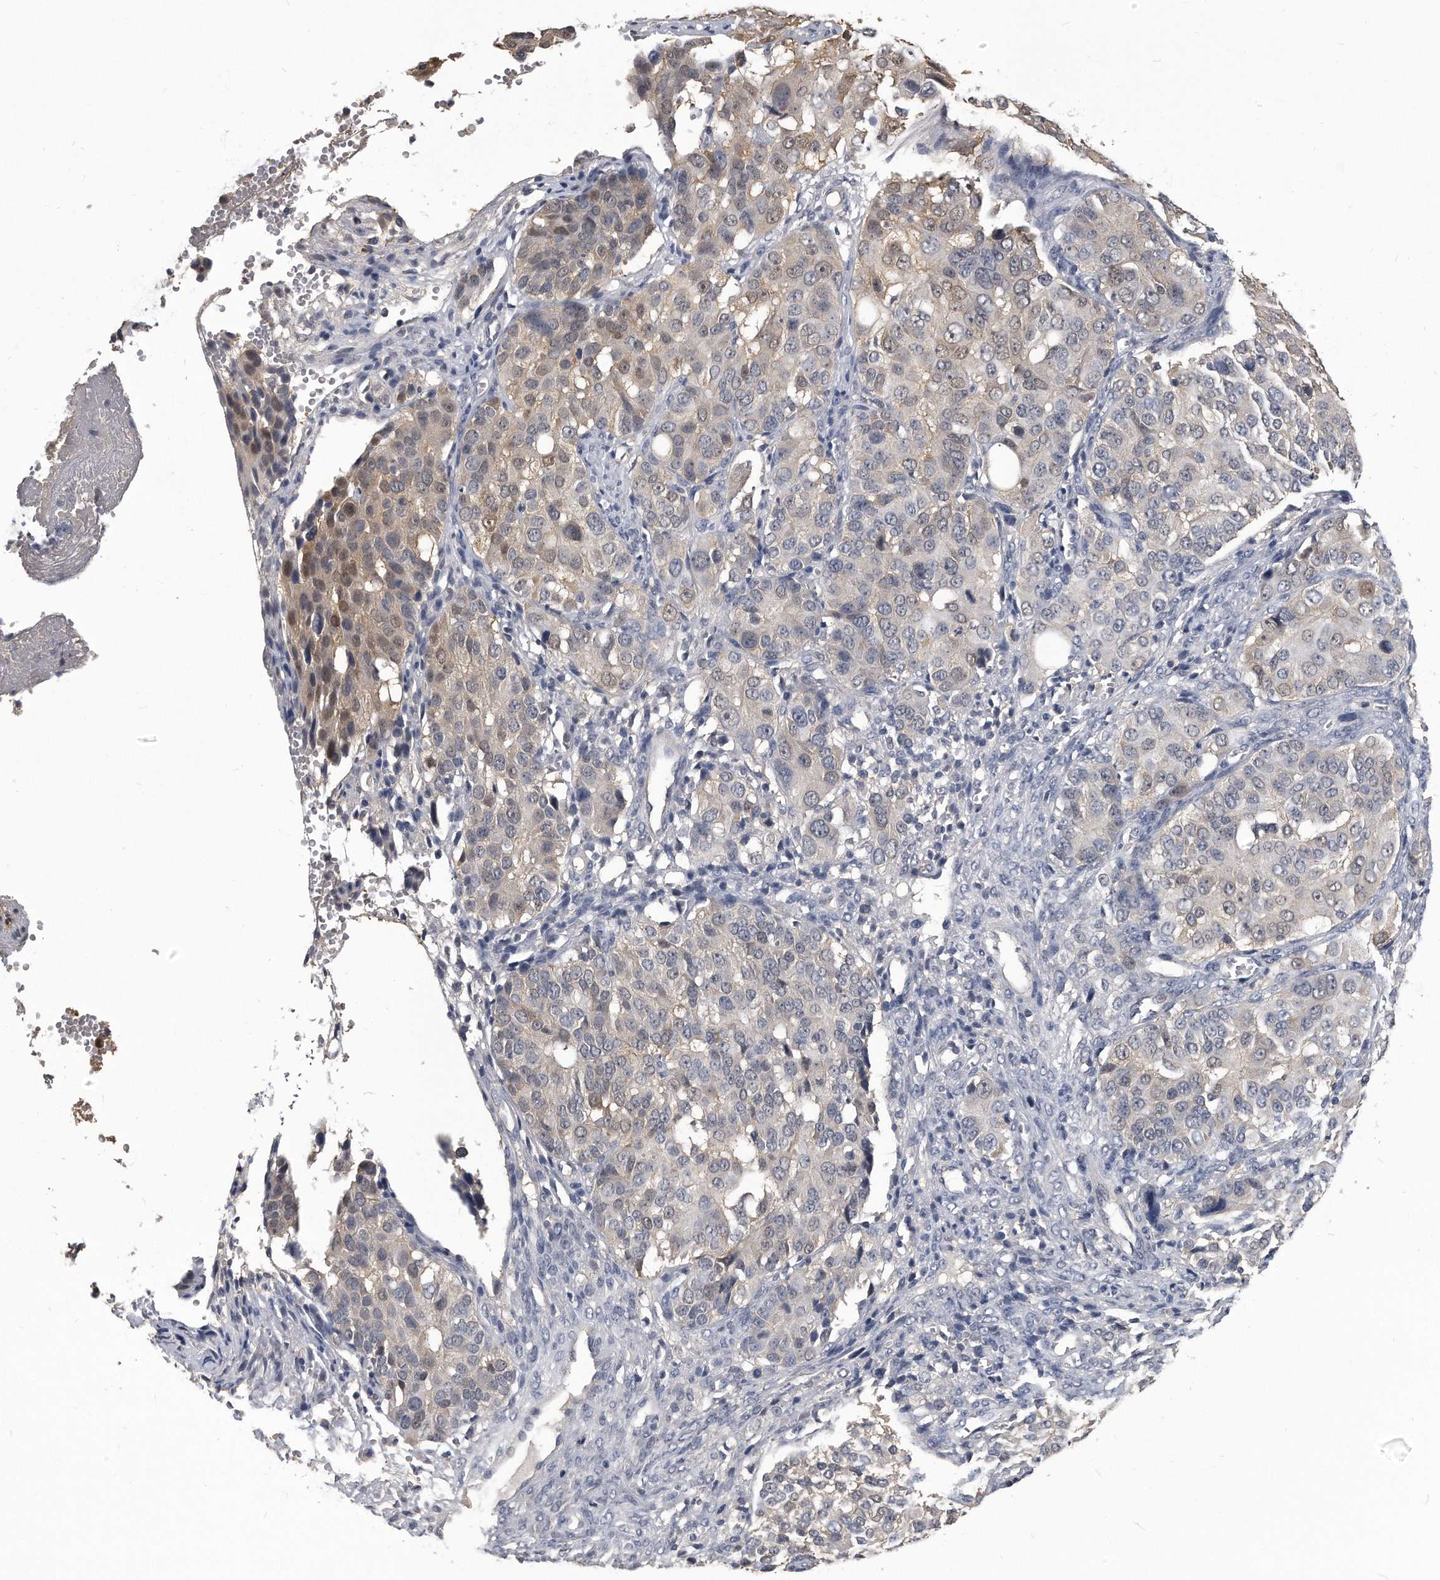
{"staining": {"intensity": "weak", "quantity": "25%-75%", "location": "cytoplasmic/membranous"}, "tissue": "ovarian cancer", "cell_type": "Tumor cells", "image_type": "cancer", "snomed": [{"axis": "morphology", "description": "Carcinoma, endometroid"}, {"axis": "topography", "description": "Ovary"}], "caption": "High-magnification brightfield microscopy of ovarian cancer (endometroid carcinoma) stained with DAB (3,3'-diaminobenzidine) (brown) and counterstained with hematoxylin (blue). tumor cells exhibit weak cytoplasmic/membranous positivity is identified in about25%-75% of cells. The staining was performed using DAB (3,3'-diaminobenzidine) to visualize the protein expression in brown, while the nuclei were stained in blue with hematoxylin (Magnification: 20x).", "gene": "PDXK", "patient": {"sex": "female", "age": 51}}